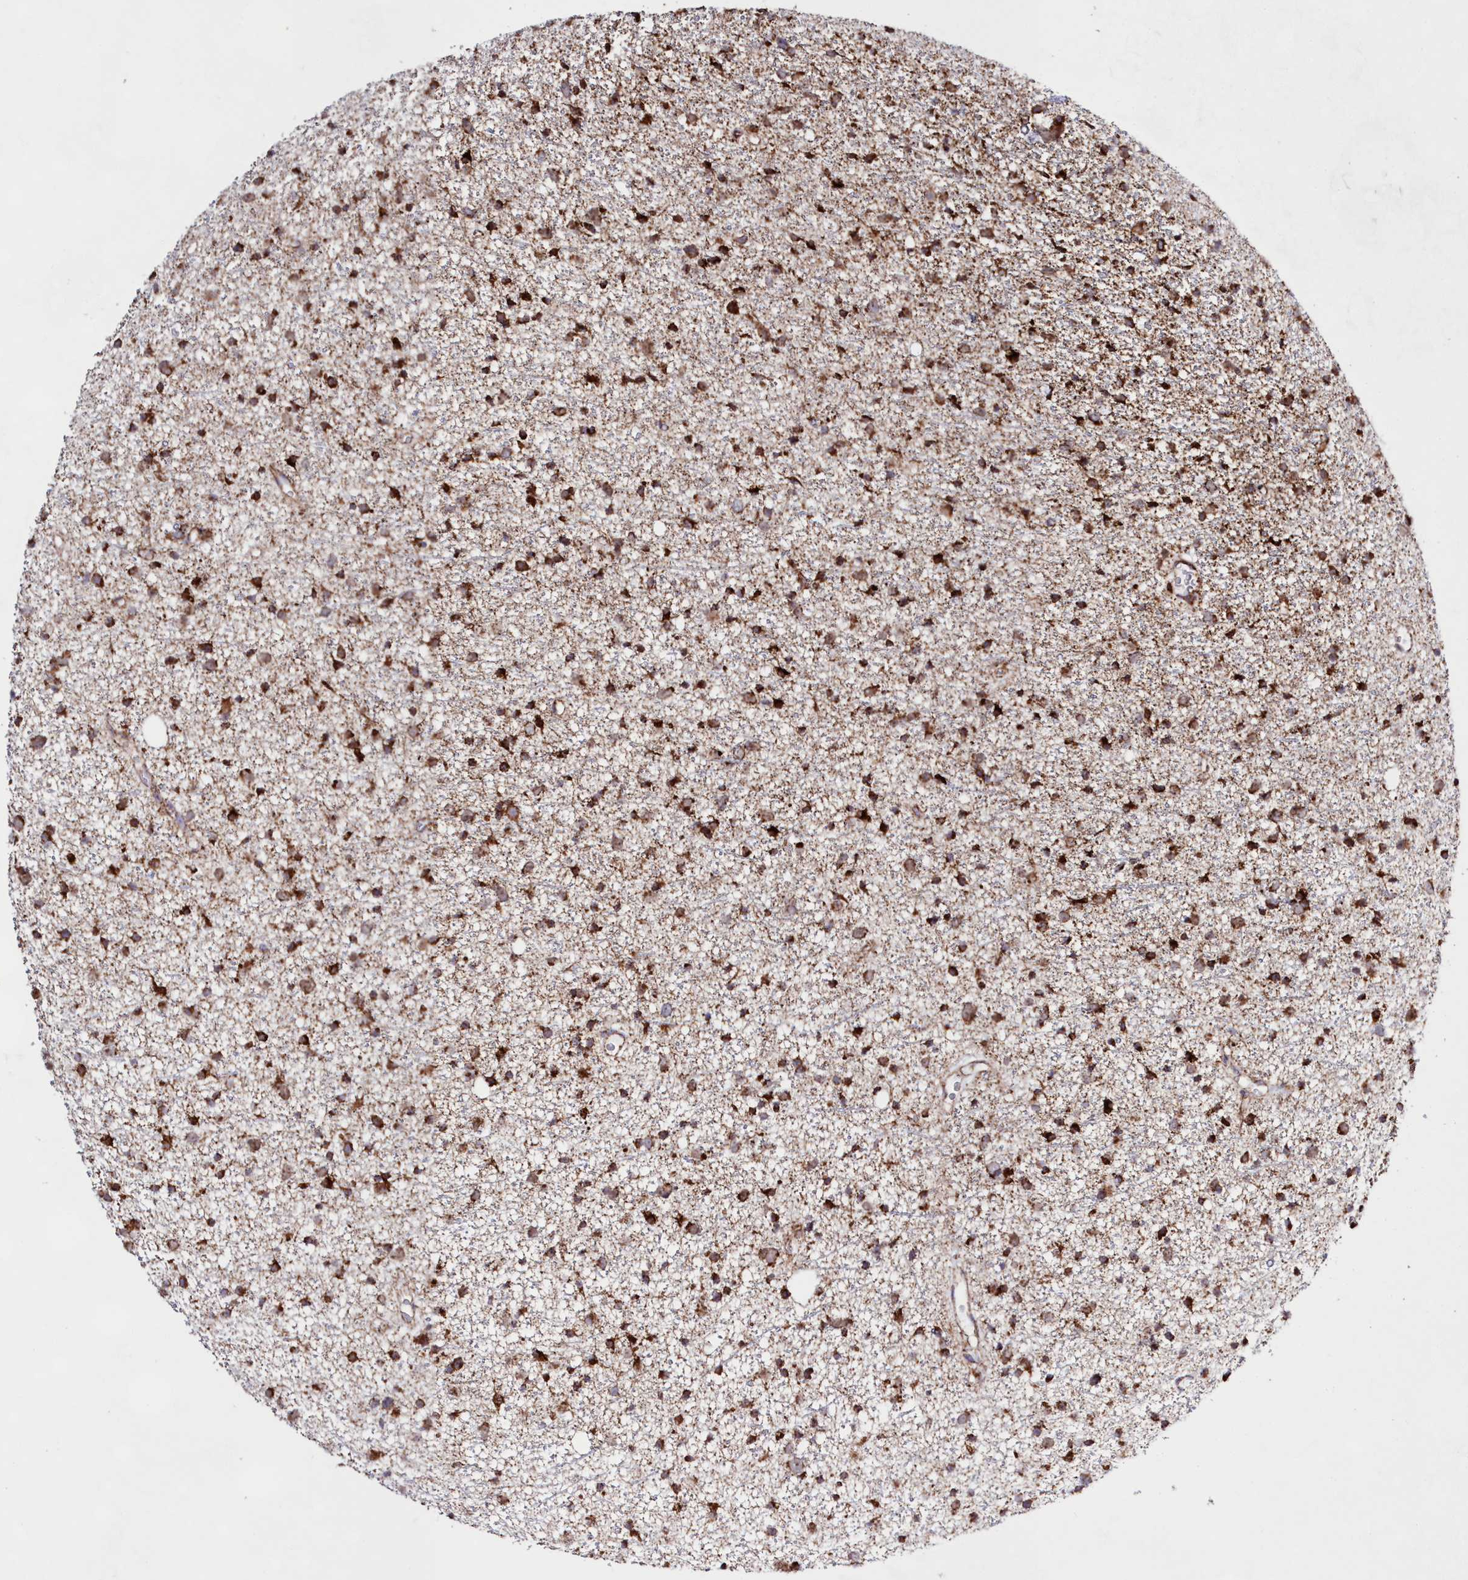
{"staining": {"intensity": "strong", "quantity": ">75%", "location": "cytoplasmic/membranous"}, "tissue": "glioma", "cell_type": "Tumor cells", "image_type": "cancer", "snomed": [{"axis": "morphology", "description": "Glioma, malignant, Low grade"}, {"axis": "topography", "description": "Cerebral cortex"}], "caption": "There is high levels of strong cytoplasmic/membranous staining in tumor cells of glioma, as demonstrated by immunohistochemical staining (brown color).", "gene": "HADHB", "patient": {"sex": "female", "age": 39}}